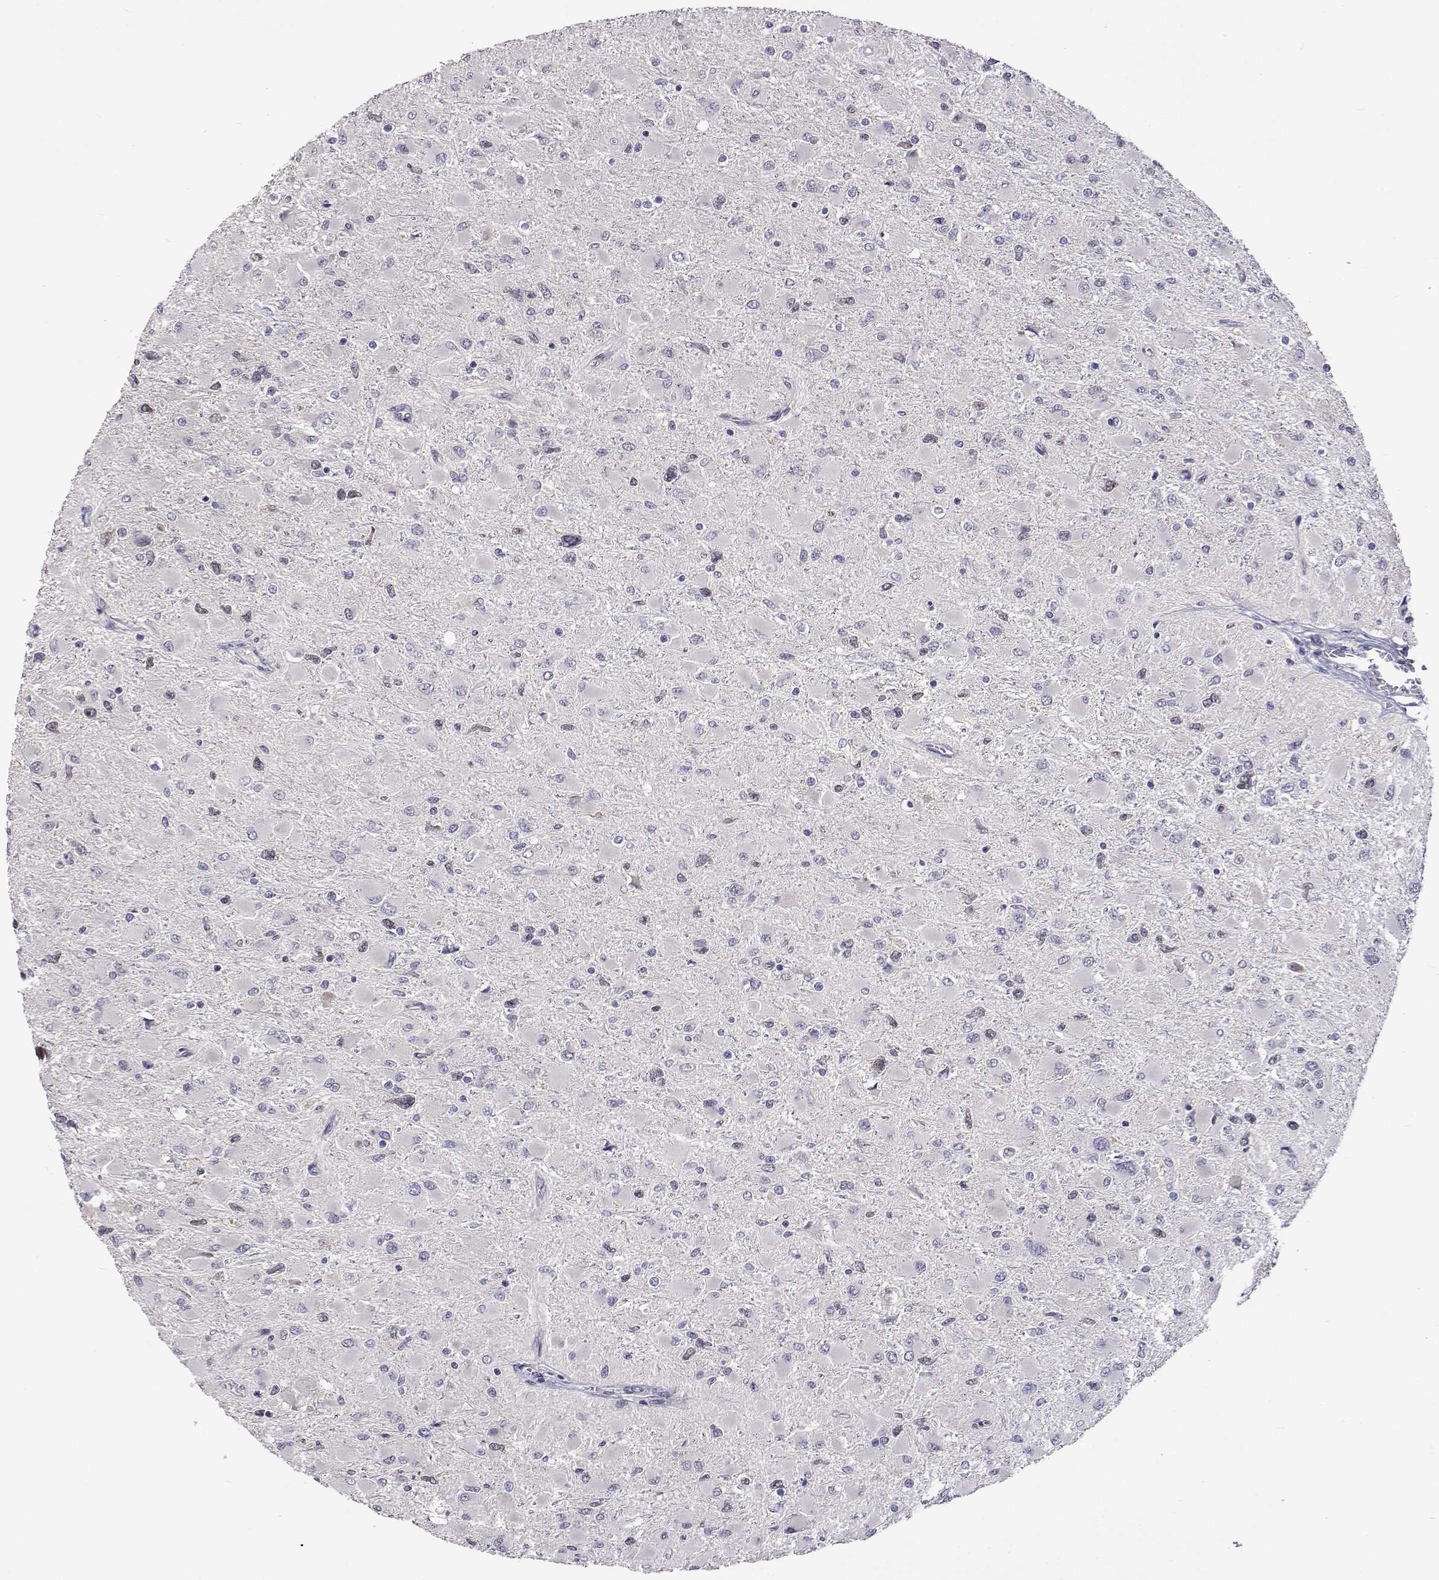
{"staining": {"intensity": "negative", "quantity": "none", "location": "none"}, "tissue": "glioma", "cell_type": "Tumor cells", "image_type": "cancer", "snomed": [{"axis": "morphology", "description": "Glioma, malignant, High grade"}, {"axis": "topography", "description": "Cerebral cortex"}], "caption": "Human malignant glioma (high-grade) stained for a protein using immunohistochemistry shows no positivity in tumor cells.", "gene": "HNRNPA0", "patient": {"sex": "female", "age": 36}}